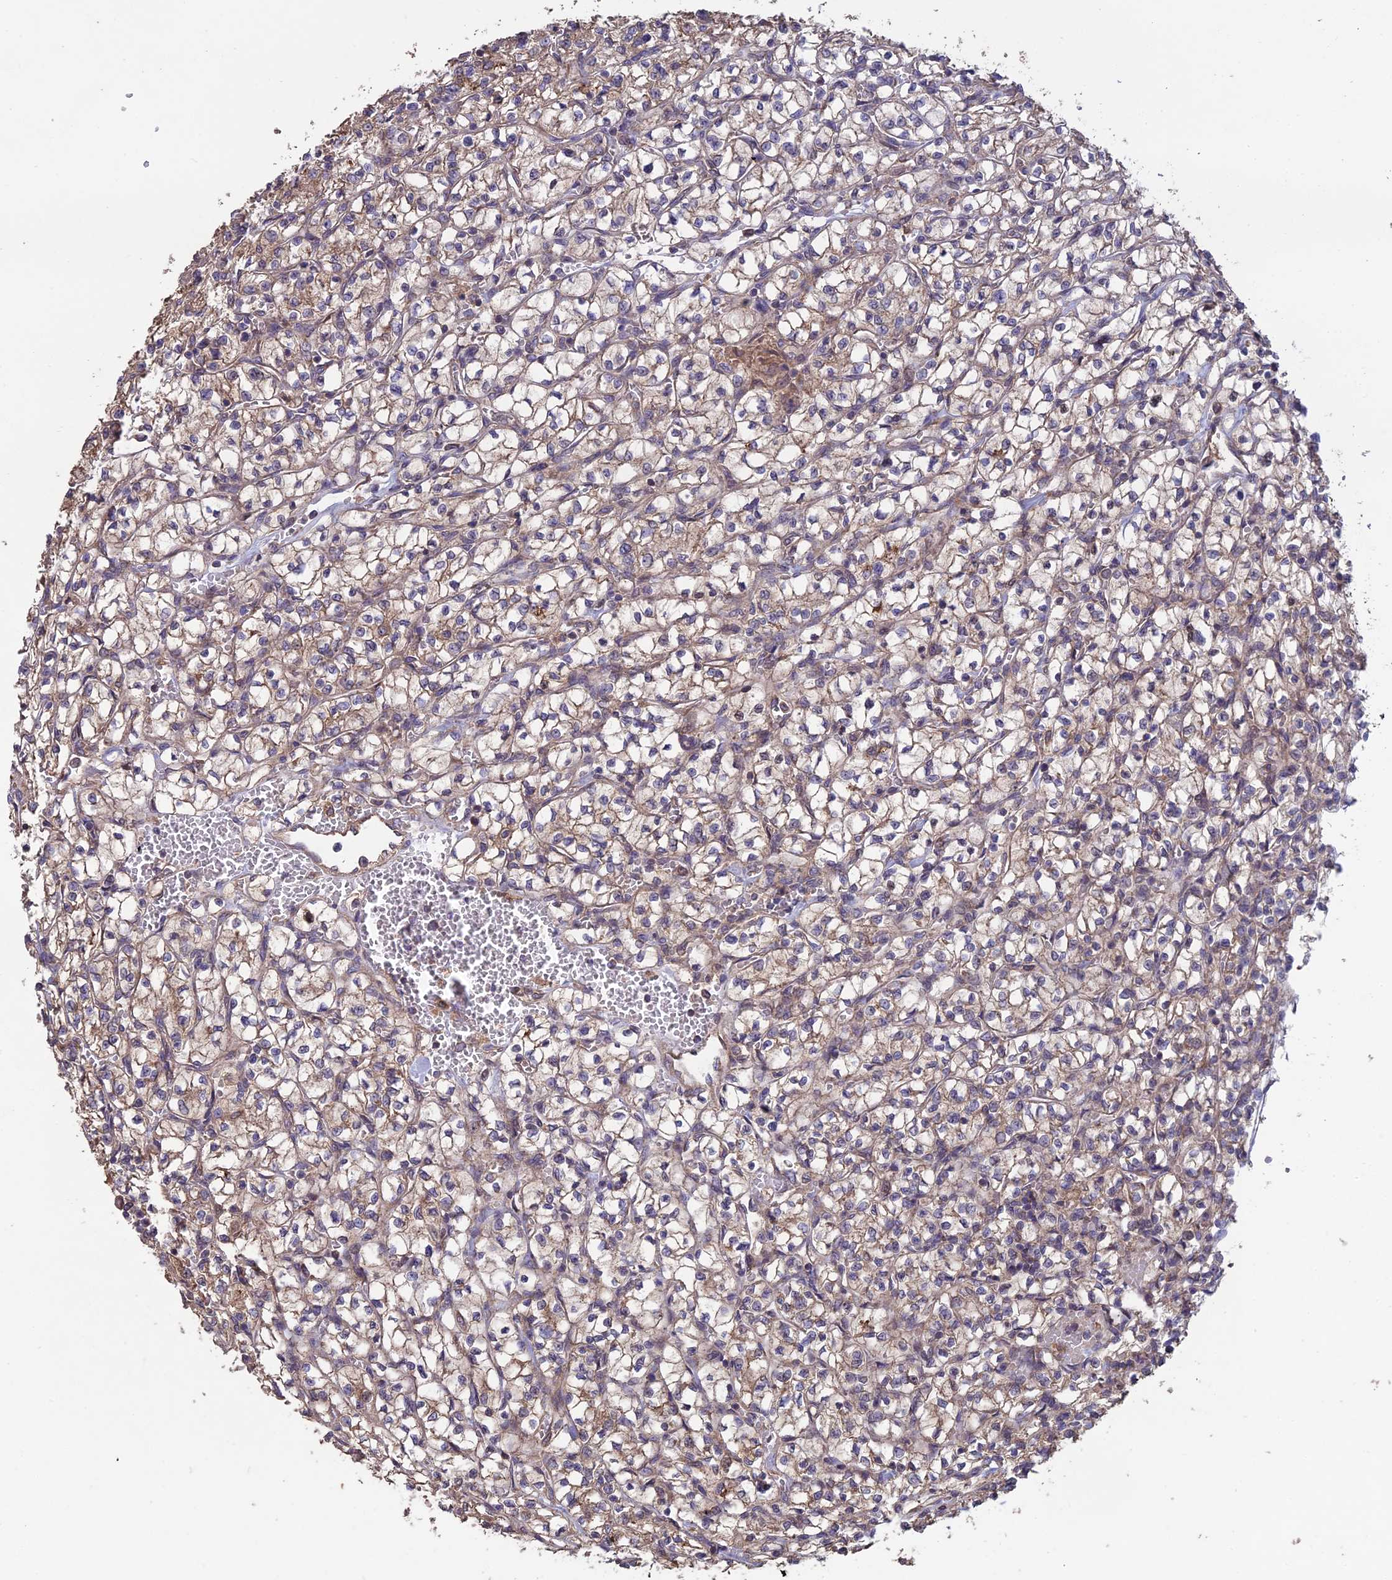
{"staining": {"intensity": "weak", "quantity": ">75%", "location": "cytoplasmic/membranous"}, "tissue": "renal cancer", "cell_type": "Tumor cells", "image_type": "cancer", "snomed": [{"axis": "morphology", "description": "Adenocarcinoma, NOS"}, {"axis": "topography", "description": "Kidney"}], "caption": "A brown stain labels weak cytoplasmic/membranous staining of a protein in renal cancer (adenocarcinoma) tumor cells.", "gene": "SHISA5", "patient": {"sex": "female", "age": 64}}